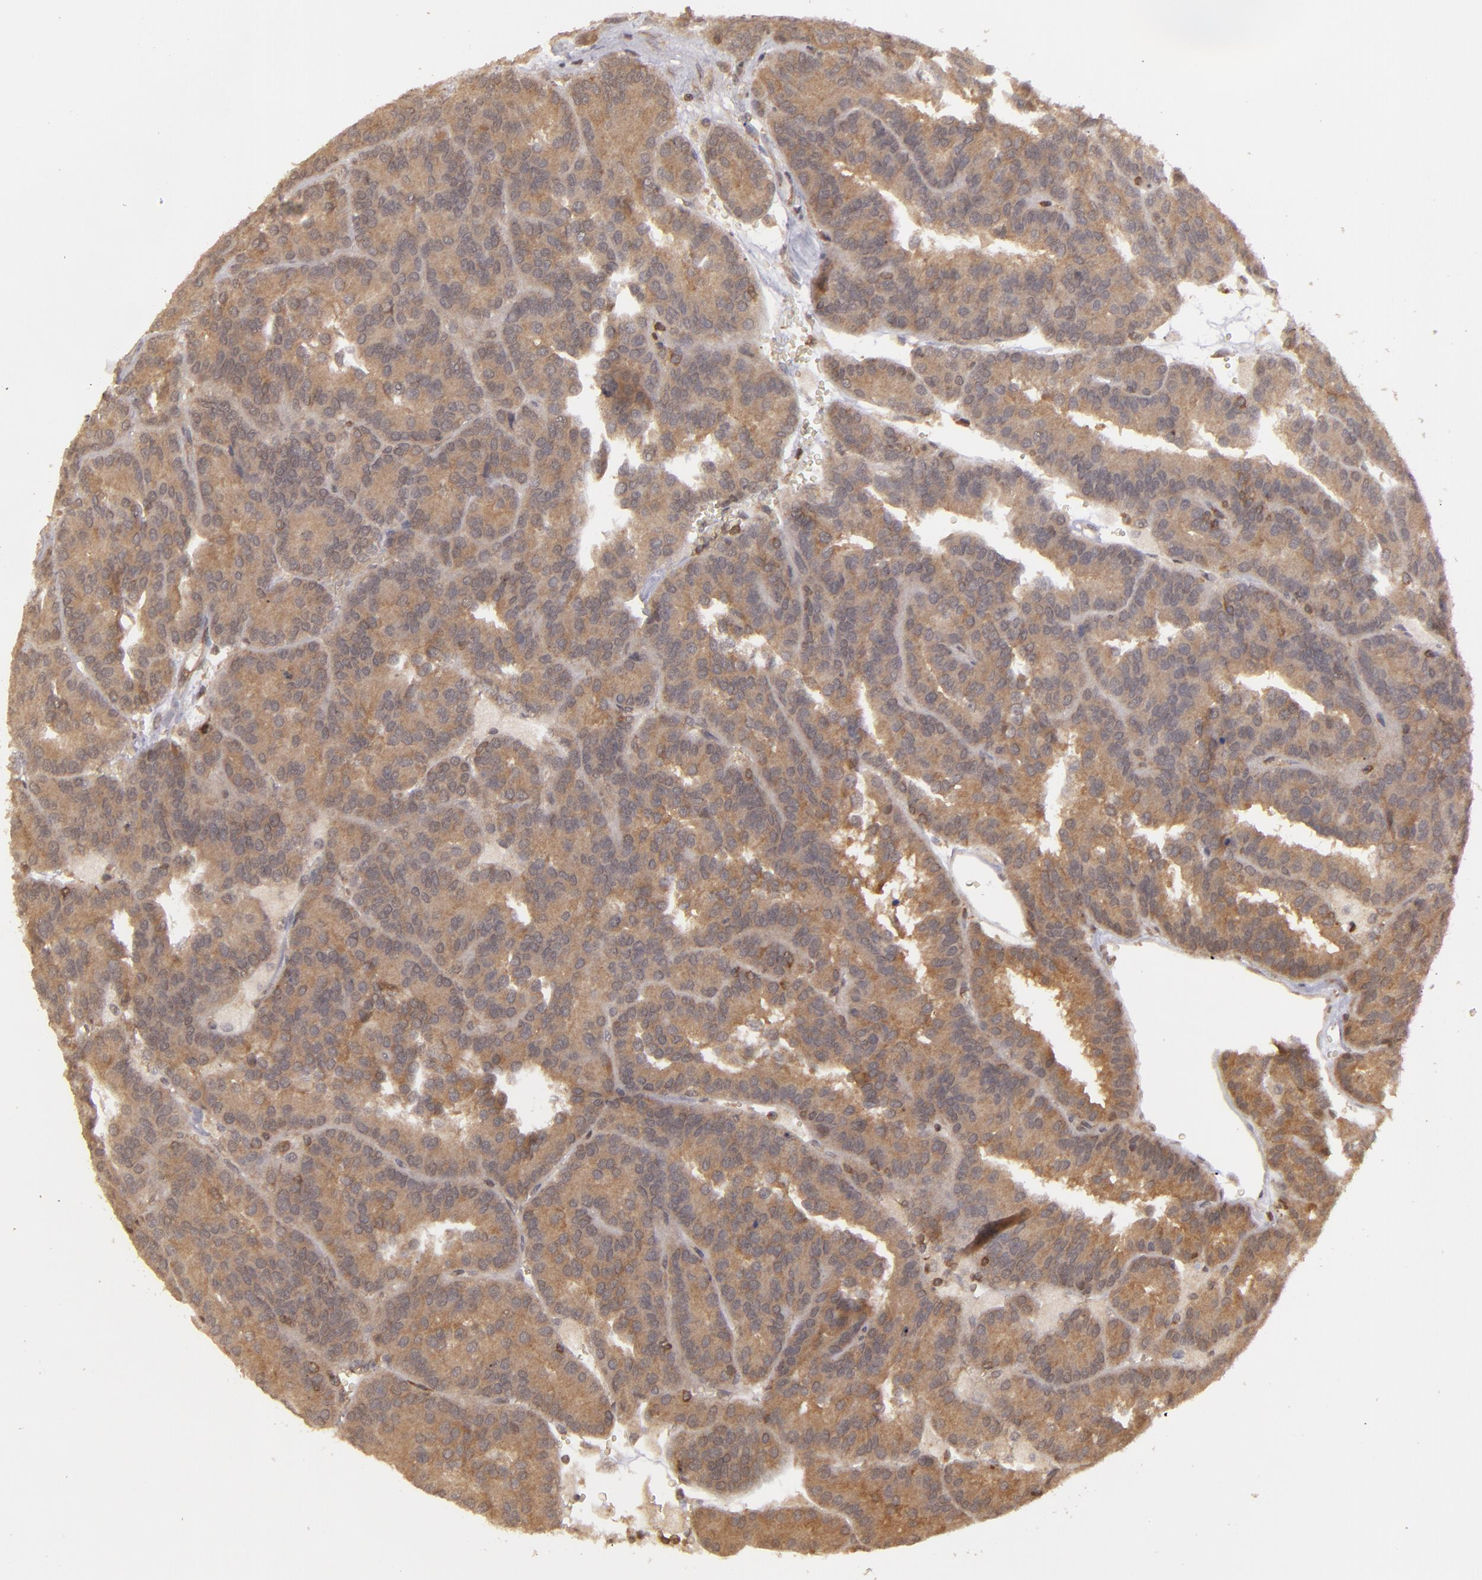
{"staining": {"intensity": "moderate", "quantity": ">75%", "location": "cytoplasmic/membranous"}, "tissue": "renal cancer", "cell_type": "Tumor cells", "image_type": "cancer", "snomed": [{"axis": "morphology", "description": "Adenocarcinoma, NOS"}, {"axis": "topography", "description": "Kidney"}], "caption": "Adenocarcinoma (renal) stained with DAB IHC reveals medium levels of moderate cytoplasmic/membranous positivity in approximately >75% of tumor cells.", "gene": "MAPK3", "patient": {"sex": "male", "age": 46}}